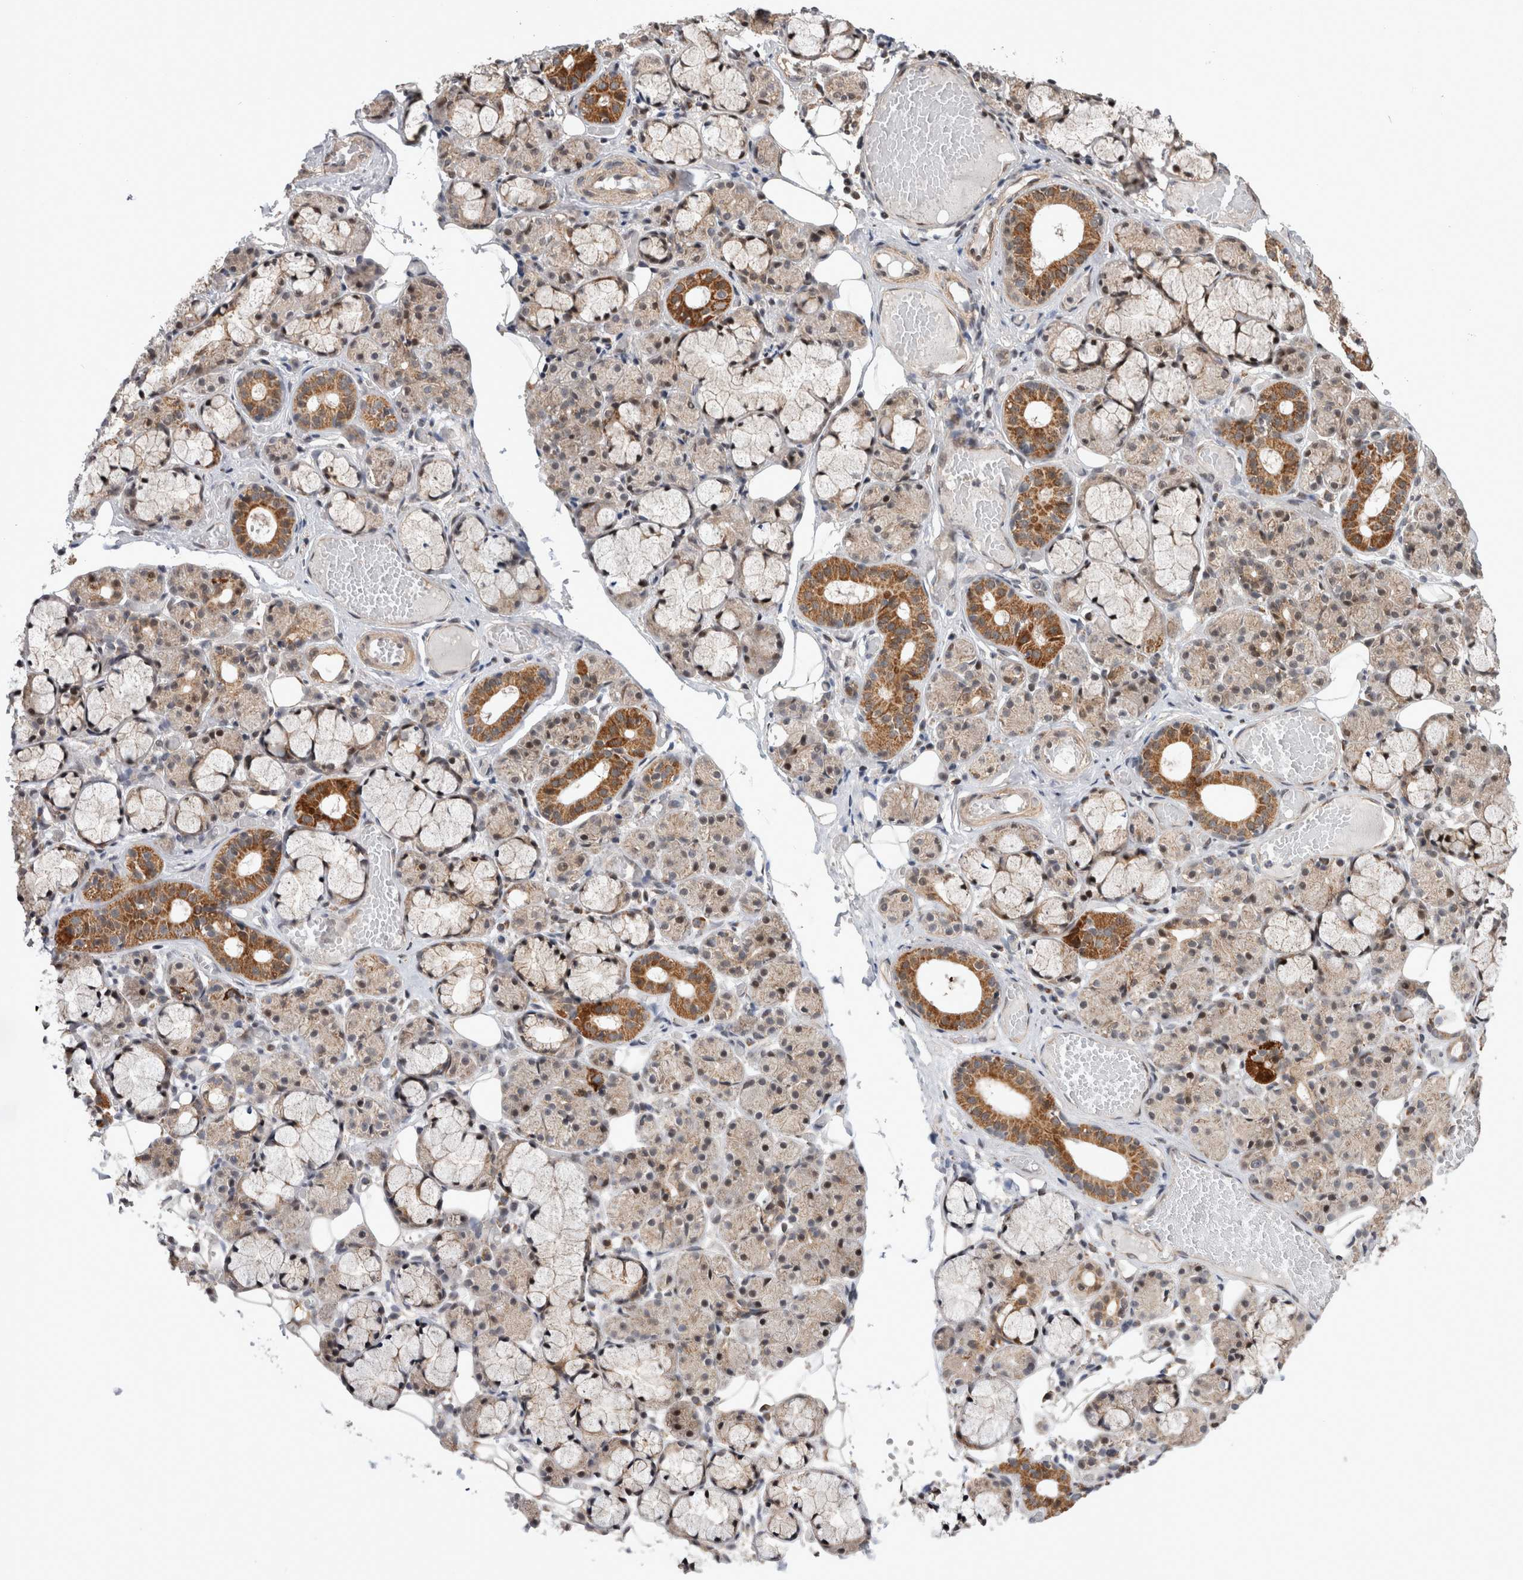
{"staining": {"intensity": "strong", "quantity": "25%-75%", "location": "cytoplasmic/membranous,nuclear"}, "tissue": "salivary gland", "cell_type": "Glandular cells", "image_type": "normal", "snomed": [{"axis": "morphology", "description": "Normal tissue, NOS"}, {"axis": "topography", "description": "Salivary gland"}], "caption": "A photomicrograph showing strong cytoplasmic/membranous,nuclear staining in approximately 25%-75% of glandular cells in normal salivary gland, as visualized by brown immunohistochemical staining.", "gene": "MRPL37", "patient": {"sex": "male", "age": 63}}